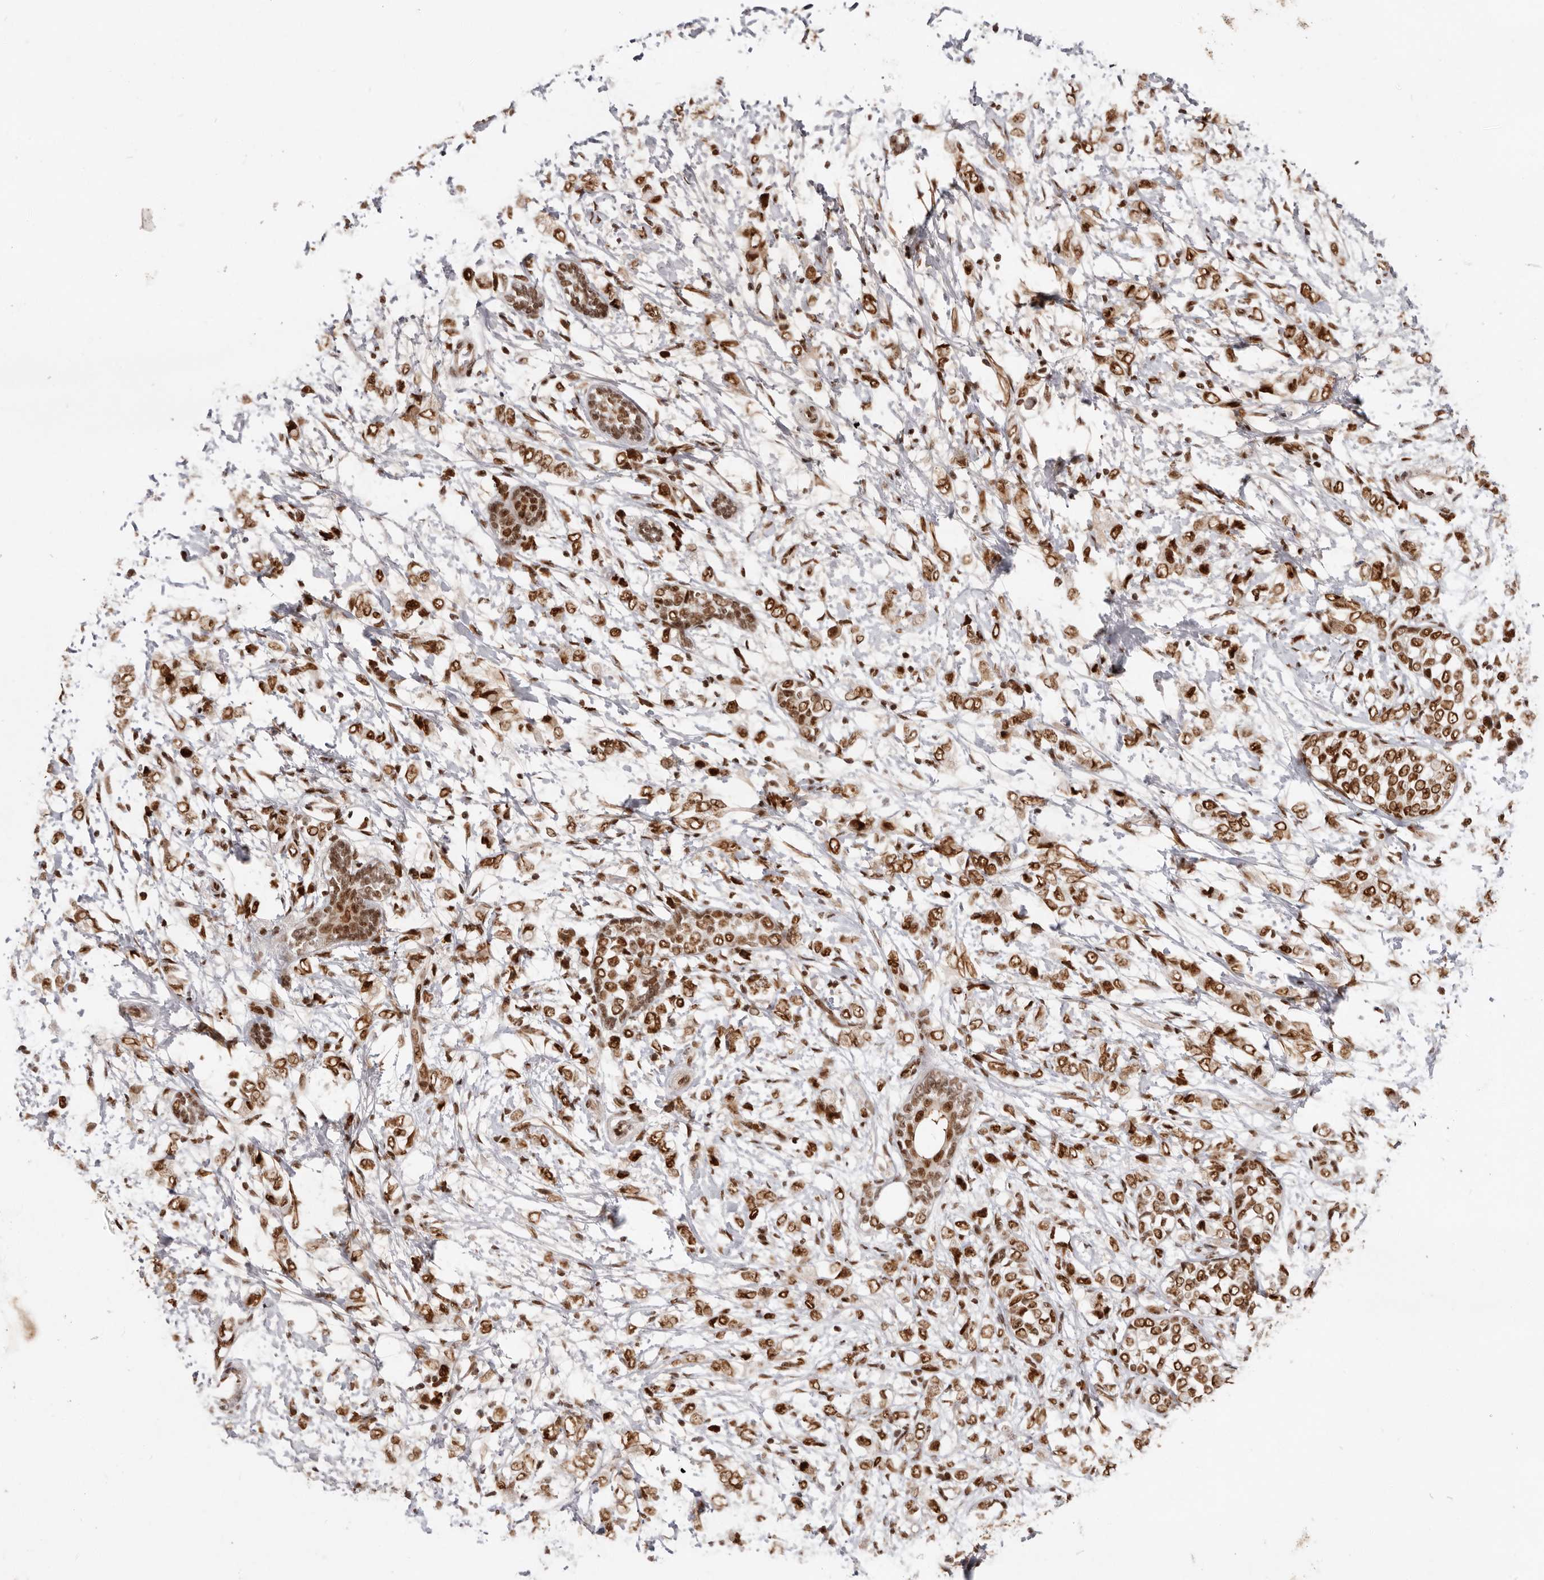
{"staining": {"intensity": "moderate", "quantity": ">75%", "location": "nuclear"}, "tissue": "breast cancer", "cell_type": "Tumor cells", "image_type": "cancer", "snomed": [{"axis": "morphology", "description": "Normal tissue, NOS"}, {"axis": "morphology", "description": "Lobular carcinoma"}, {"axis": "topography", "description": "Breast"}], "caption": "A brown stain highlights moderate nuclear expression of a protein in lobular carcinoma (breast) tumor cells.", "gene": "CHTOP", "patient": {"sex": "female", "age": 47}}